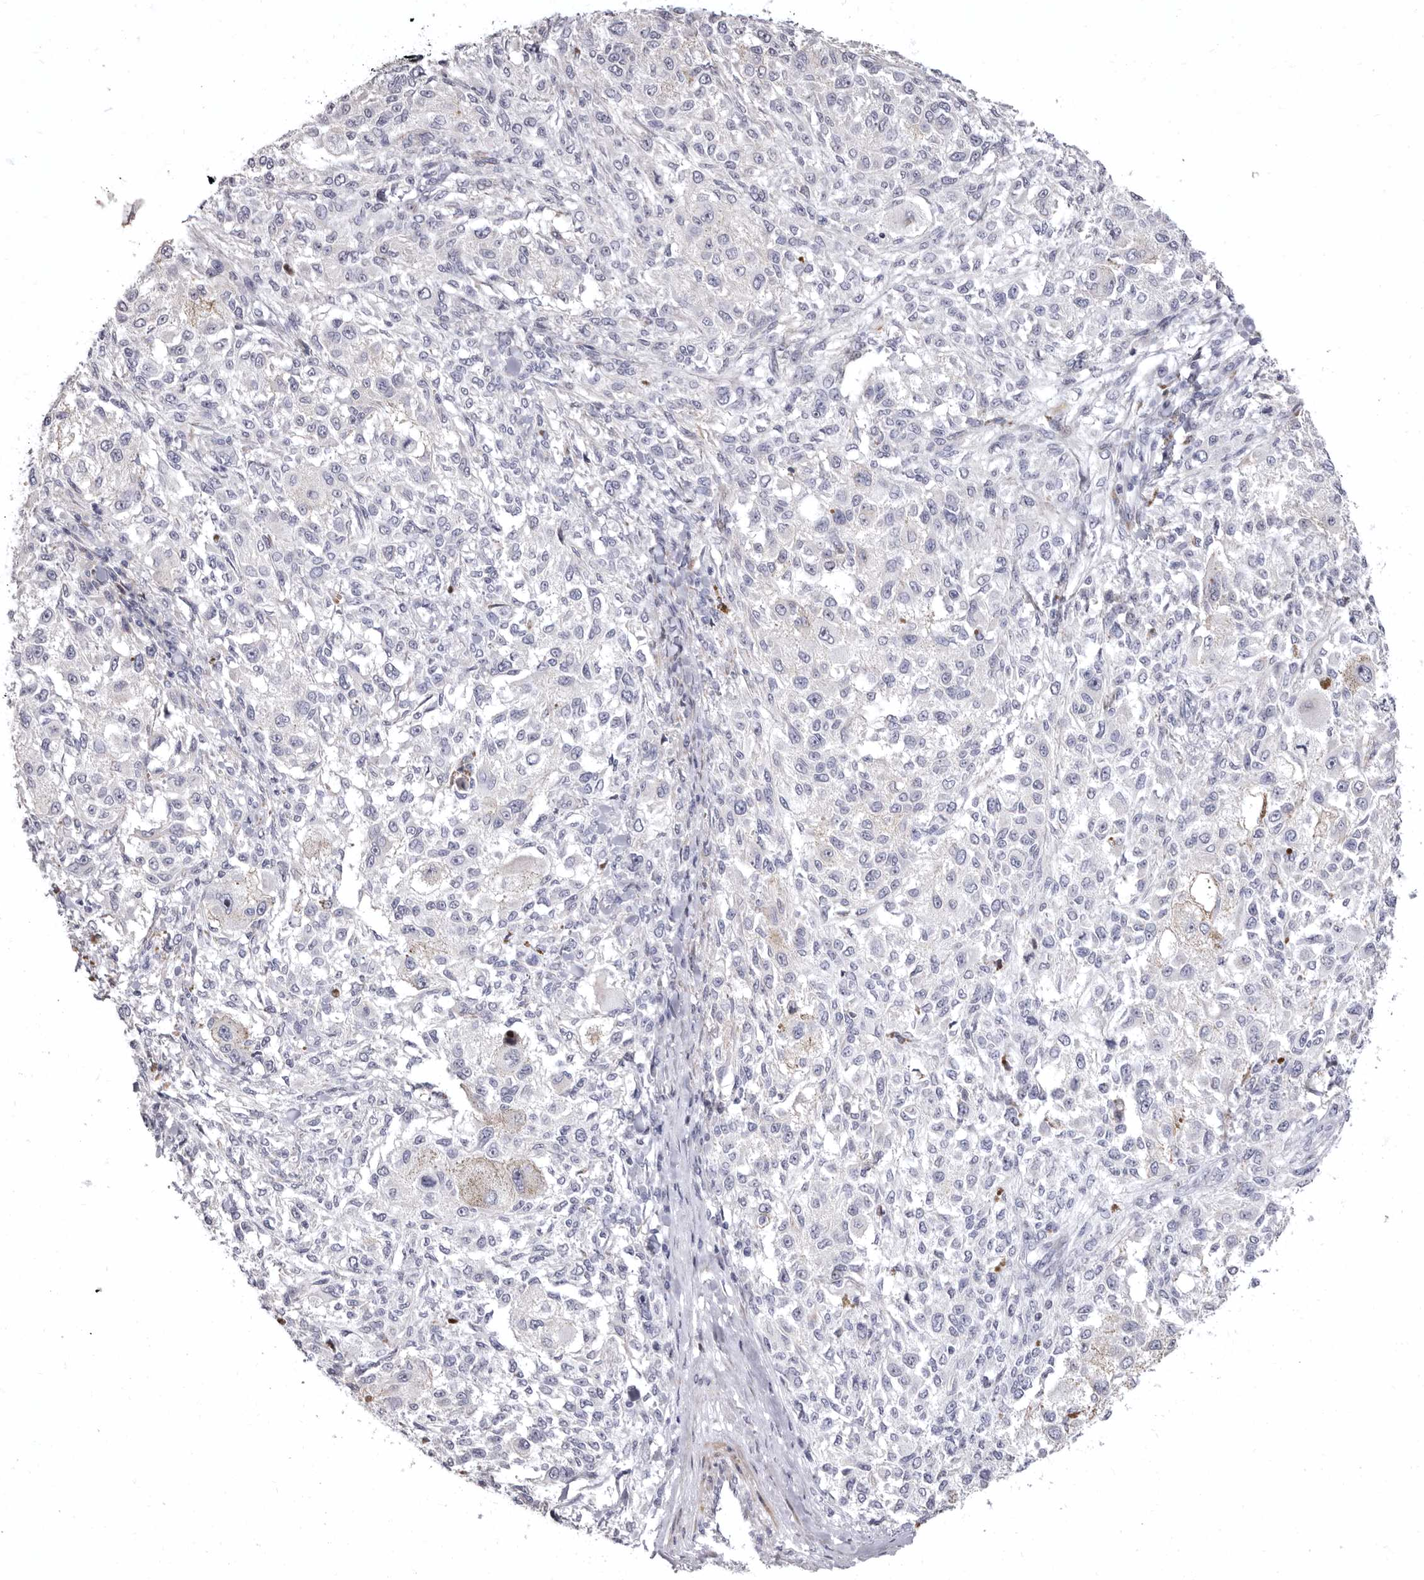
{"staining": {"intensity": "negative", "quantity": "none", "location": "none"}, "tissue": "melanoma", "cell_type": "Tumor cells", "image_type": "cancer", "snomed": [{"axis": "morphology", "description": "Necrosis, NOS"}, {"axis": "morphology", "description": "Malignant melanoma, NOS"}, {"axis": "topography", "description": "Skin"}], "caption": "This is an IHC image of human malignant melanoma. There is no positivity in tumor cells.", "gene": "AIDA", "patient": {"sex": "female", "age": 87}}